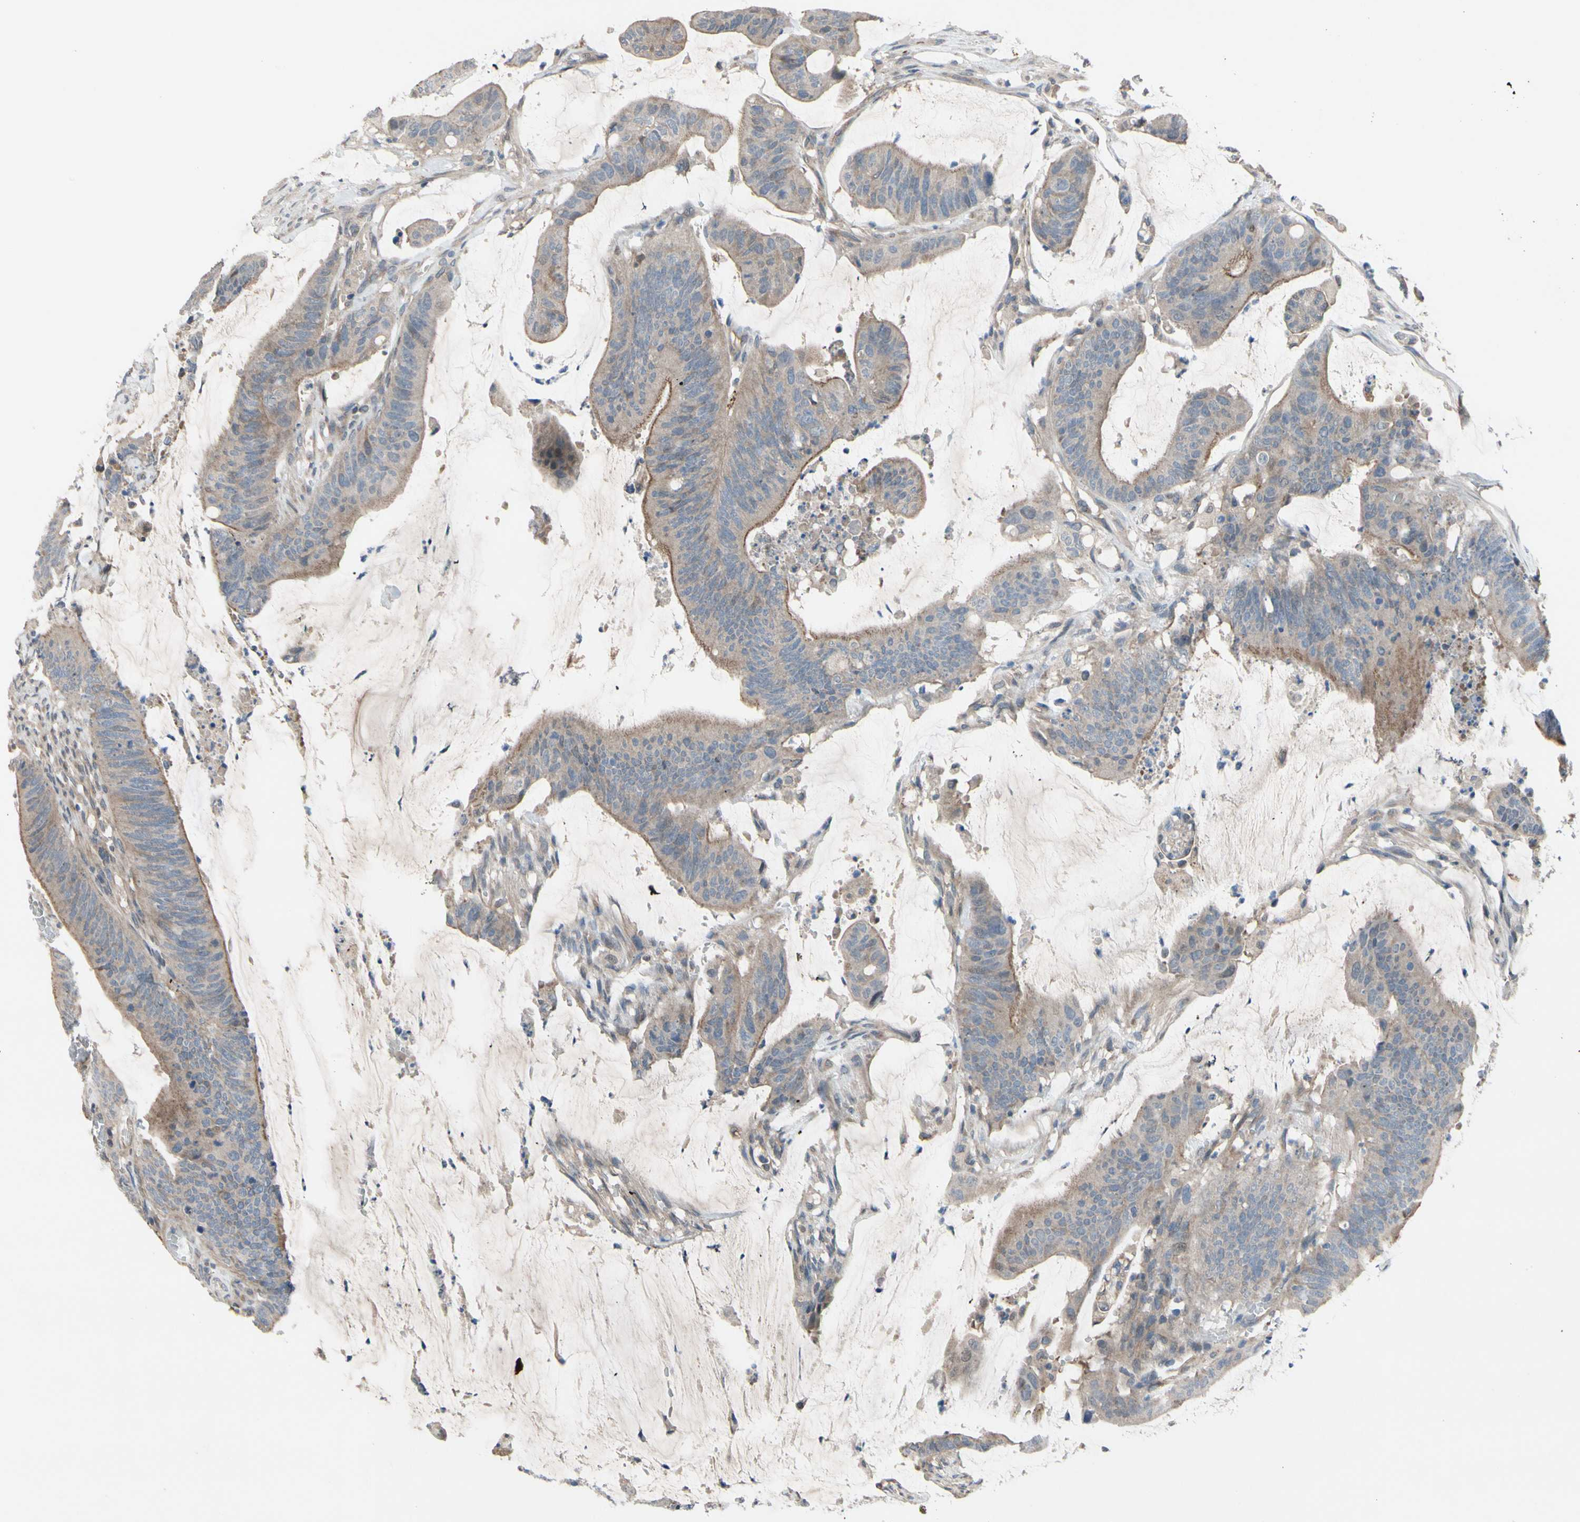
{"staining": {"intensity": "moderate", "quantity": "25%-75%", "location": "cytoplasmic/membranous"}, "tissue": "colorectal cancer", "cell_type": "Tumor cells", "image_type": "cancer", "snomed": [{"axis": "morphology", "description": "Adenocarcinoma, NOS"}, {"axis": "topography", "description": "Rectum"}], "caption": "This is a photomicrograph of IHC staining of colorectal cancer, which shows moderate expression in the cytoplasmic/membranous of tumor cells.", "gene": "ICAM5", "patient": {"sex": "female", "age": 66}}